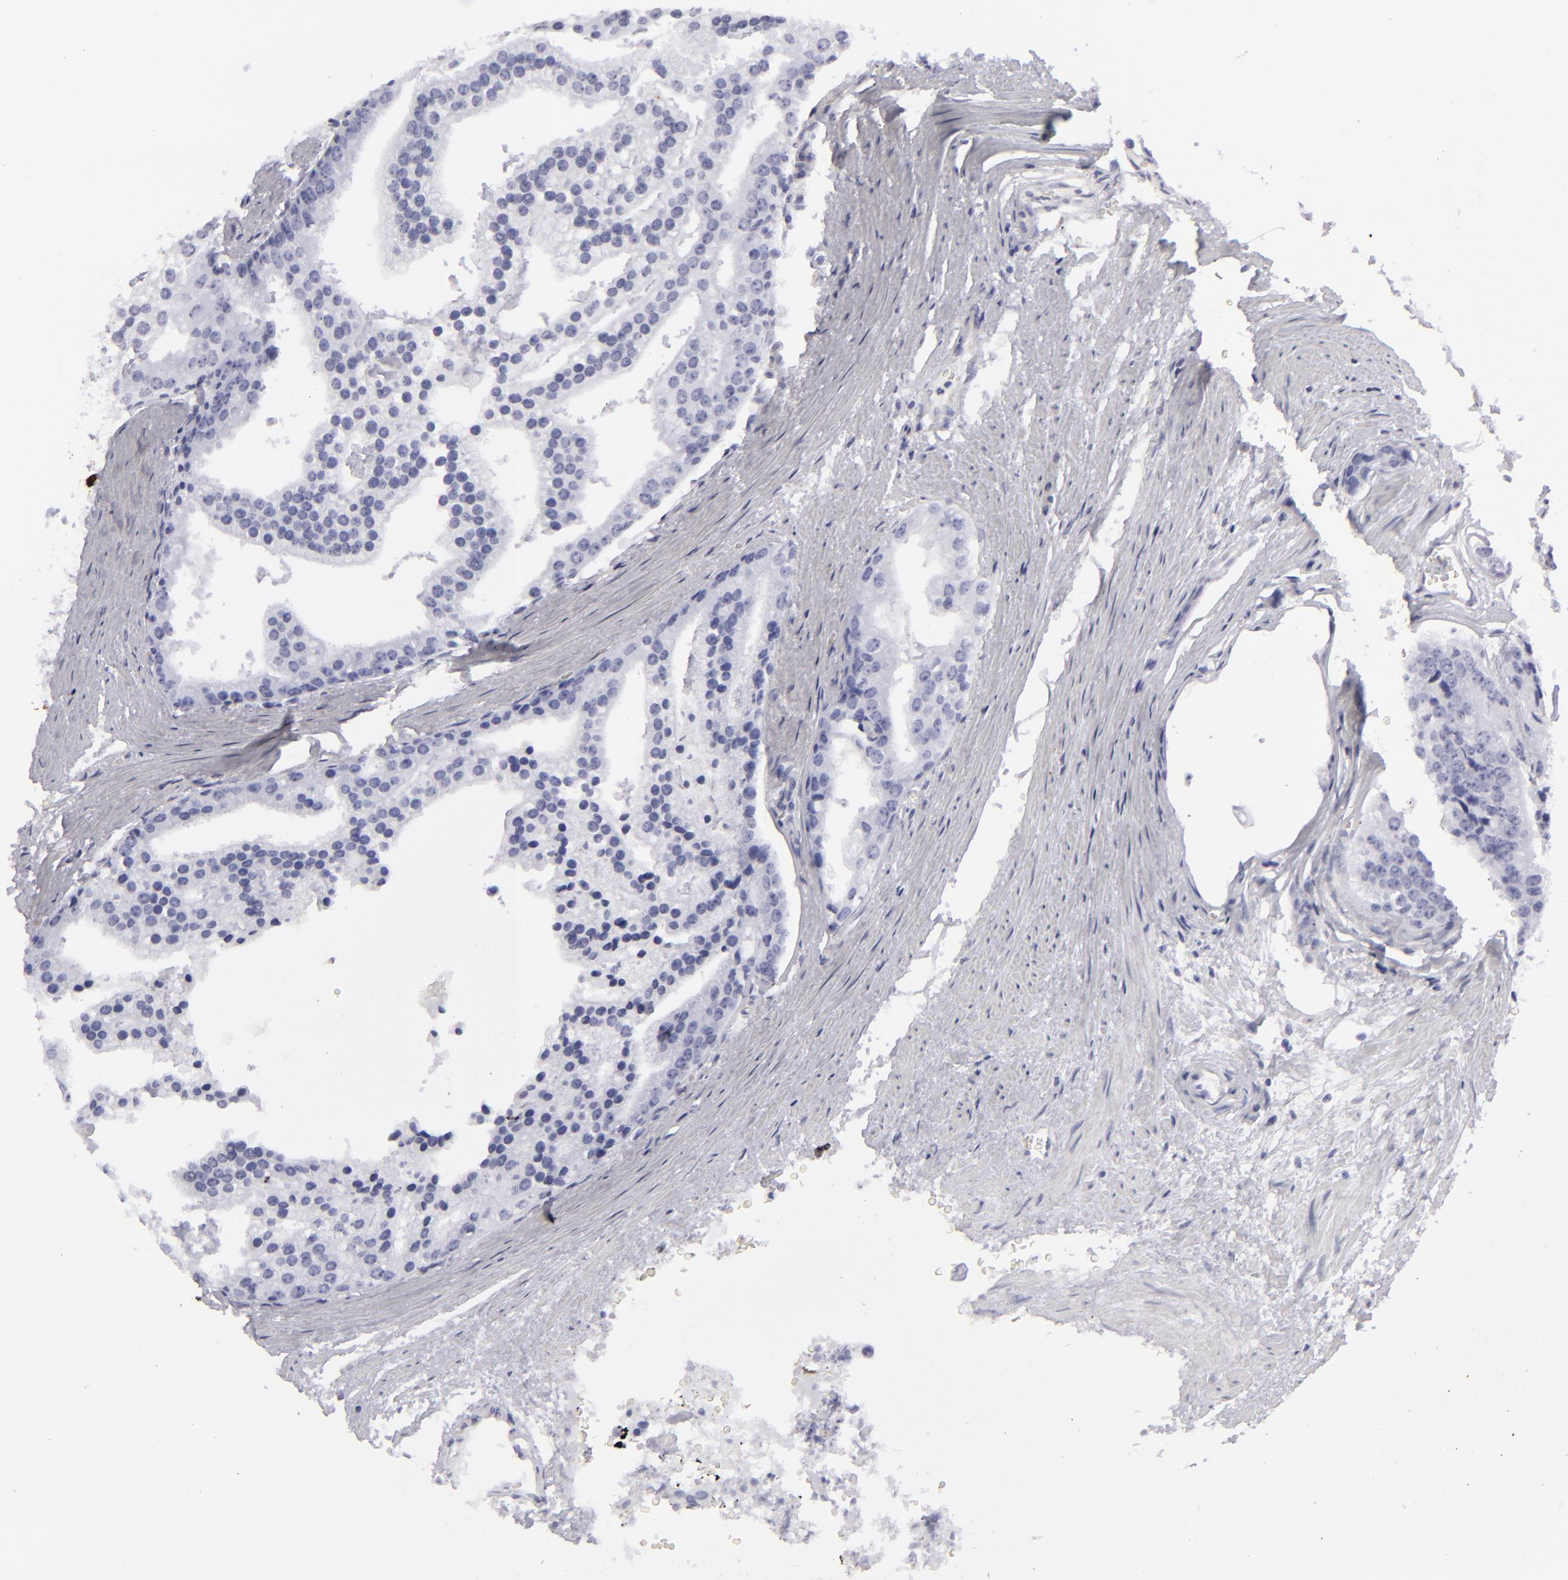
{"staining": {"intensity": "negative", "quantity": "none", "location": "none"}, "tissue": "prostate cancer", "cell_type": "Tumor cells", "image_type": "cancer", "snomed": [{"axis": "morphology", "description": "Adenocarcinoma, High grade"}, {"axis": "topography", "description": "Prostate"}], "caption": "Immunohistochemistry of human prostate adenocarcinoma (high-grade) displays no positivity in tumor cells.", "gene": "KRT1", "patient": {"sex": "male", "age": 56}}